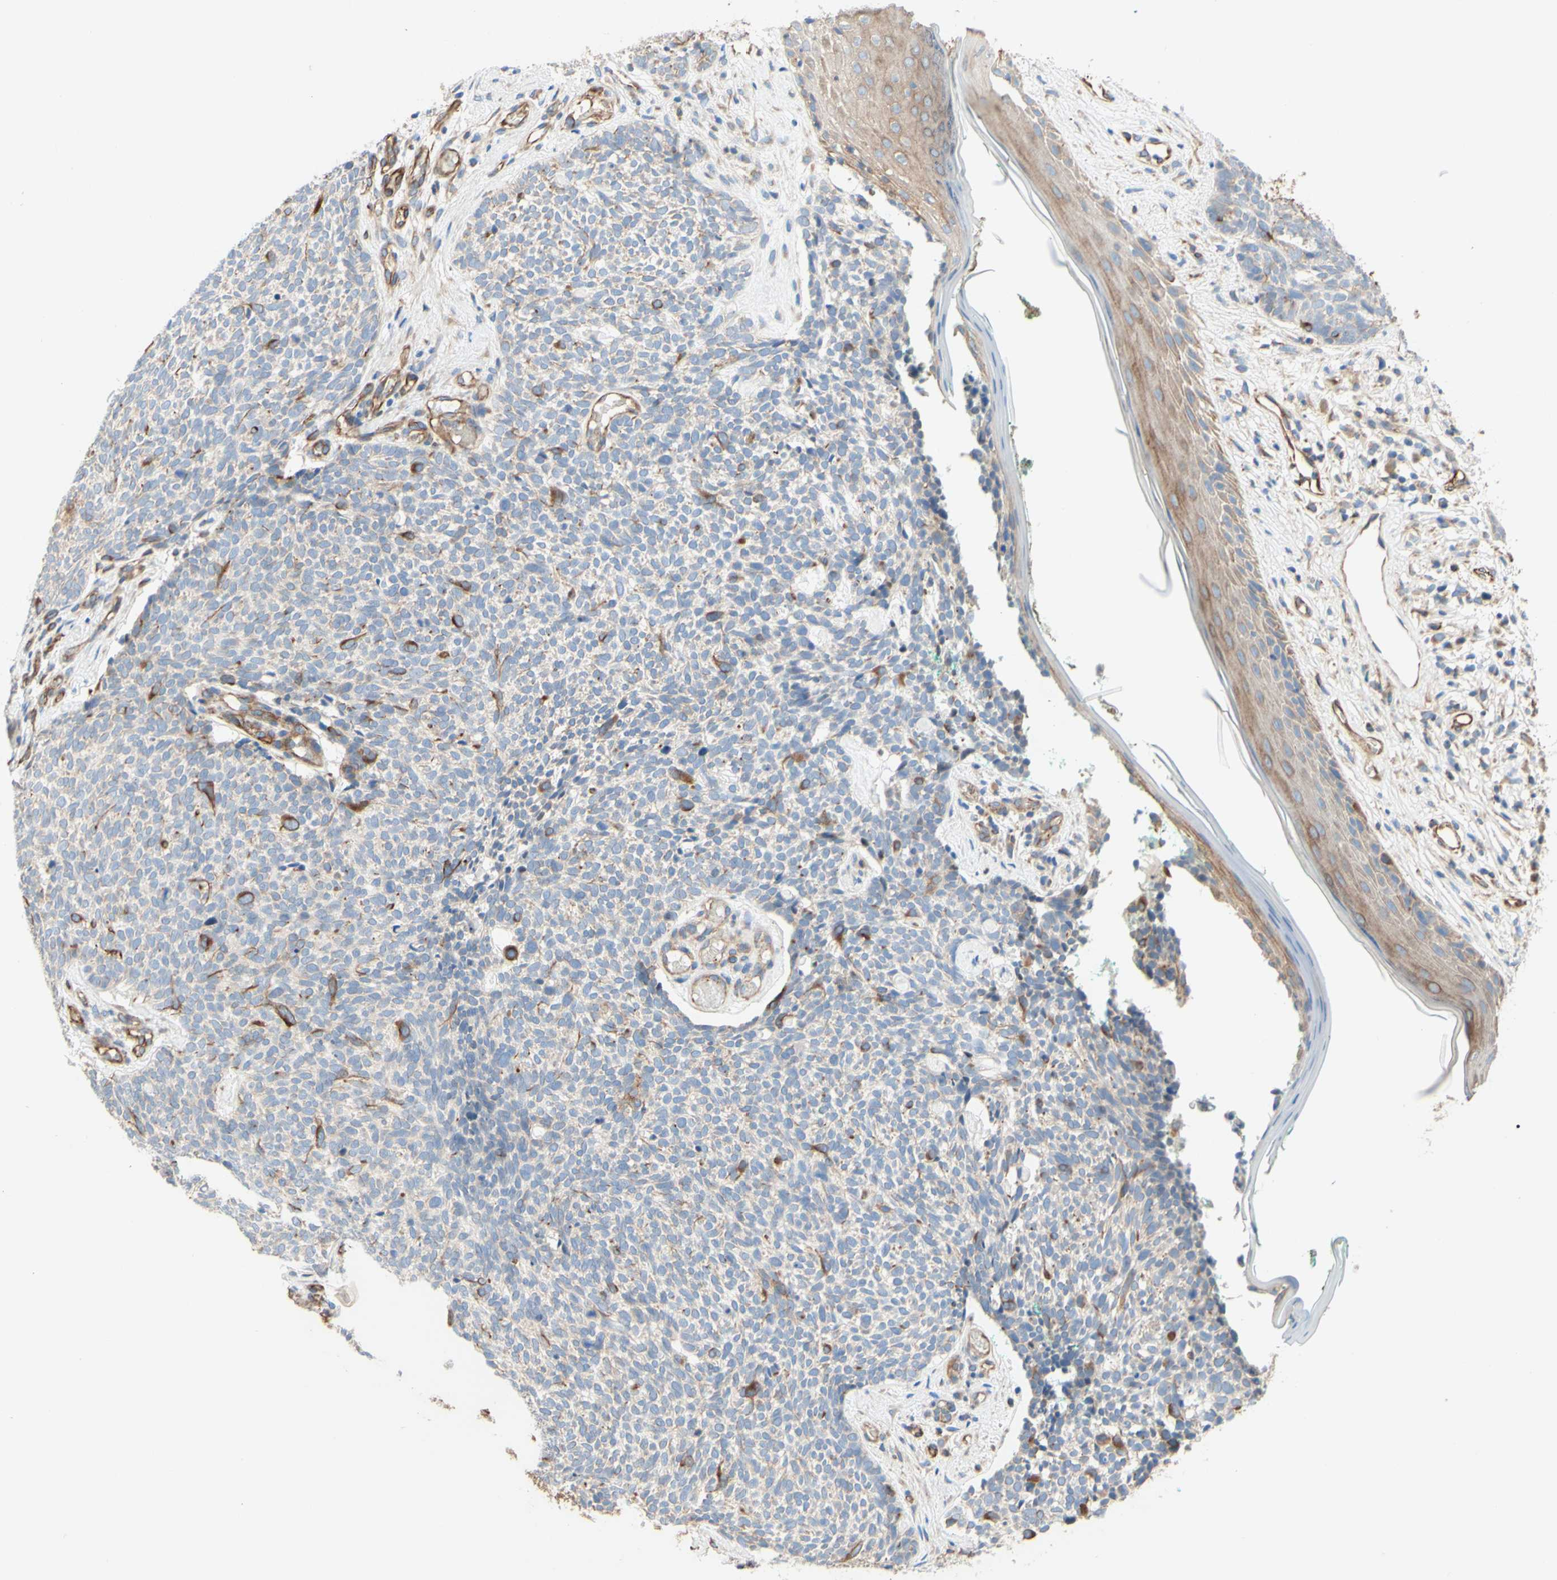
{"staining": {"intensity": "moderate", "quantity": "<25%", "location": "cytoplasmic/membranous"}, "tissue": "skin cancer", "cell_type": "Tumor cells", "image_type": "cancer", "snomed": [{"axis": "morphology", "description": "Basal cell carcinoma"}, {"axis": "topography", "description": "Skin"}], "caption": "High-magnification brightfield microscopy of skin cancer stained with DAB (3,3'-diaminobenzidine) (brown) and counterstained with hematoxylin (blue). tumor cells exhibit moderate cytoplasmic/membranous staining is seen in approximately<25% of cells.", "gene": "ENDOD1", "patient": {"sex": "female", "age": 84}}